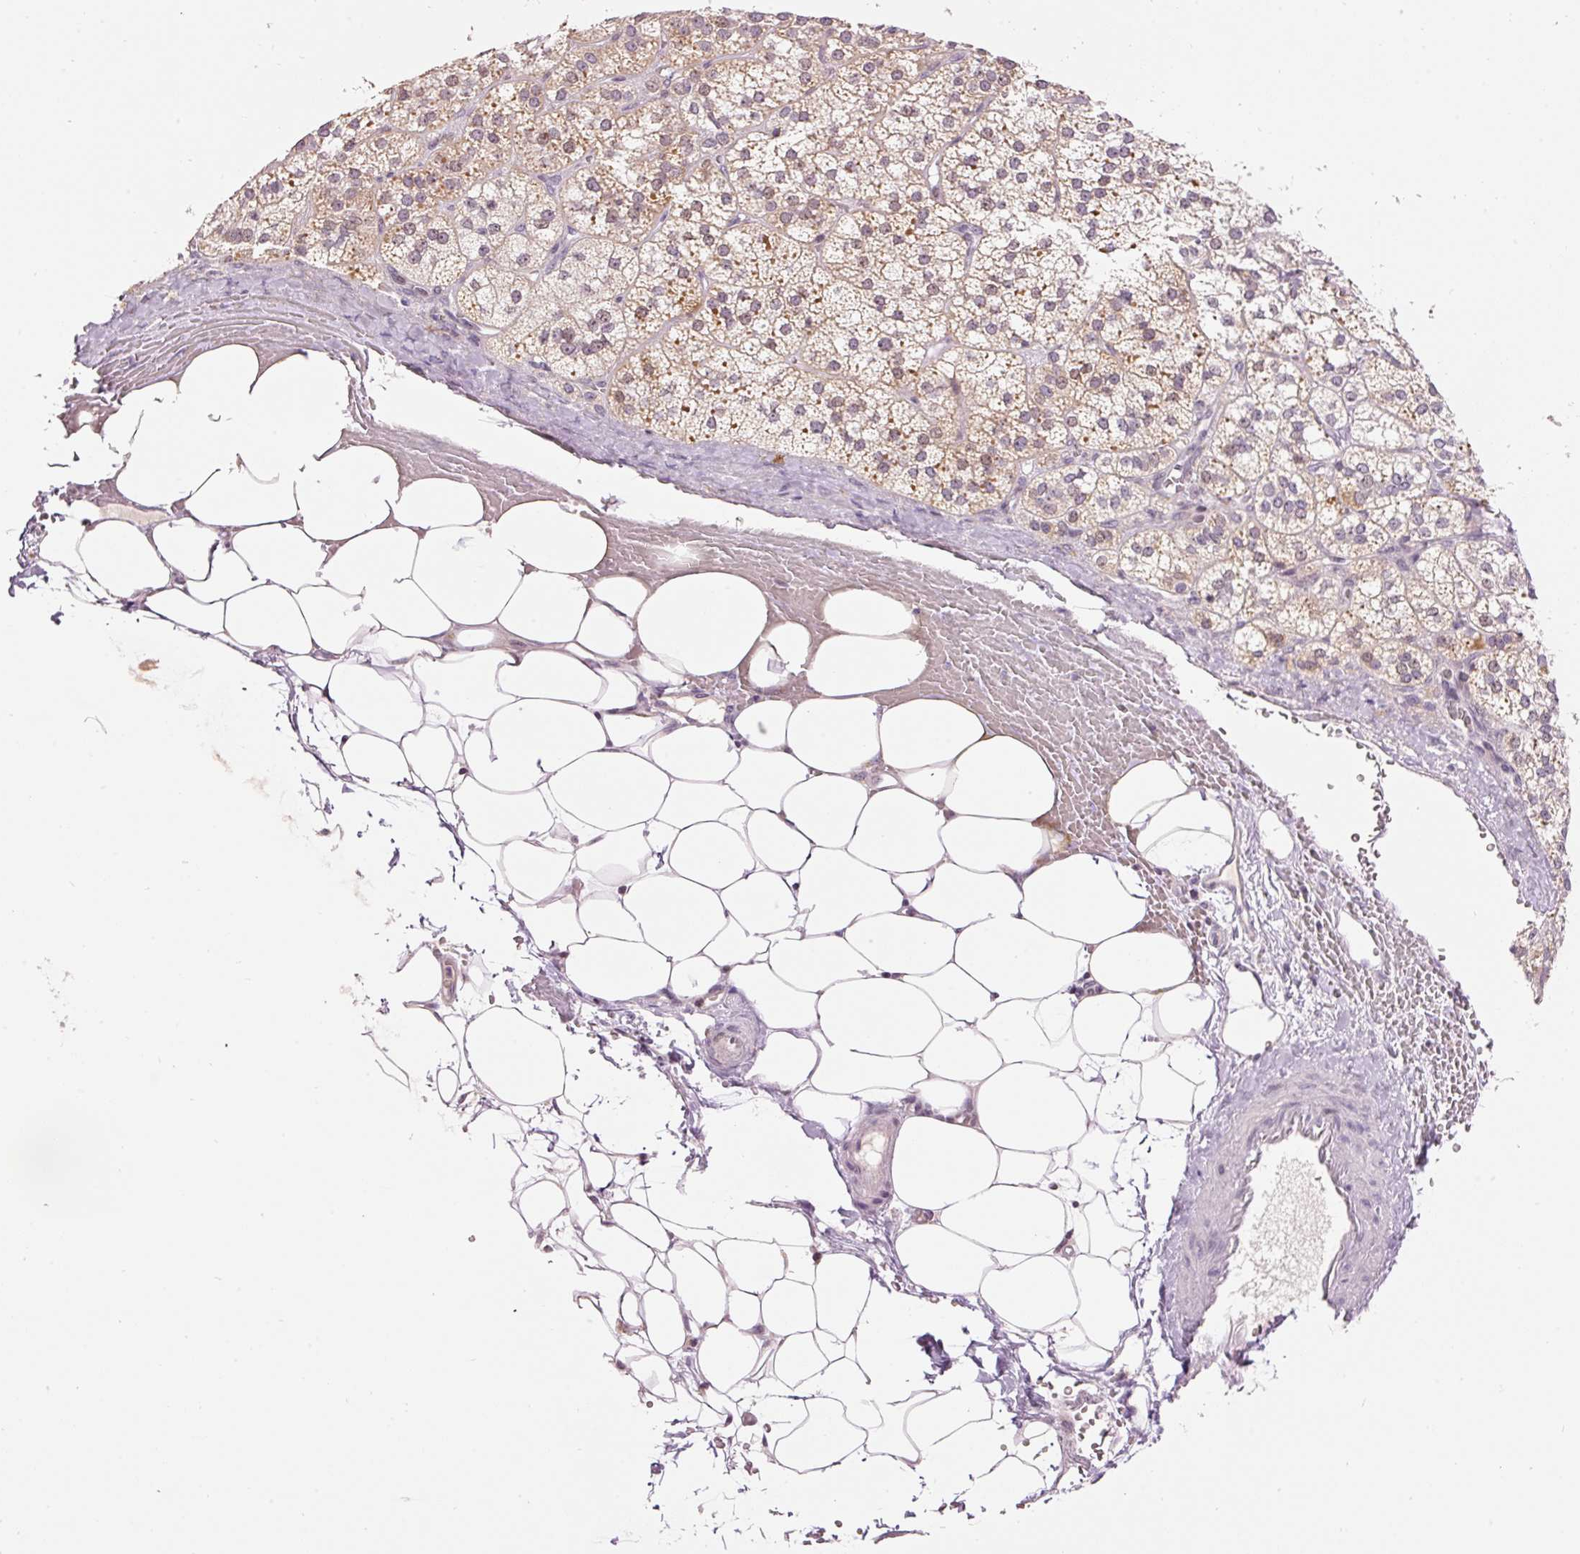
{"staining": {"intensity": "moderate", "quantity": ">75%", "location": "cytoplasmic/membranous"}, "tissue": "adrenal gland", "cell_type": "Glandular cells", "image_type": "normal", "snomed": [{"axis": "morphology", "description": "Normal tissue, NOS"}, {"axis": "topography", "description": "Adrenal gland"}], "caption": "An image showing moderate cytoplasmic/membranous expression in approximately >75% of glandular cells in unremarkable adrenal gland, as visualized by brown immunohistochemical staining.", "gene": "ABHD11", "patient": {"sex": "female", "age": 60}}